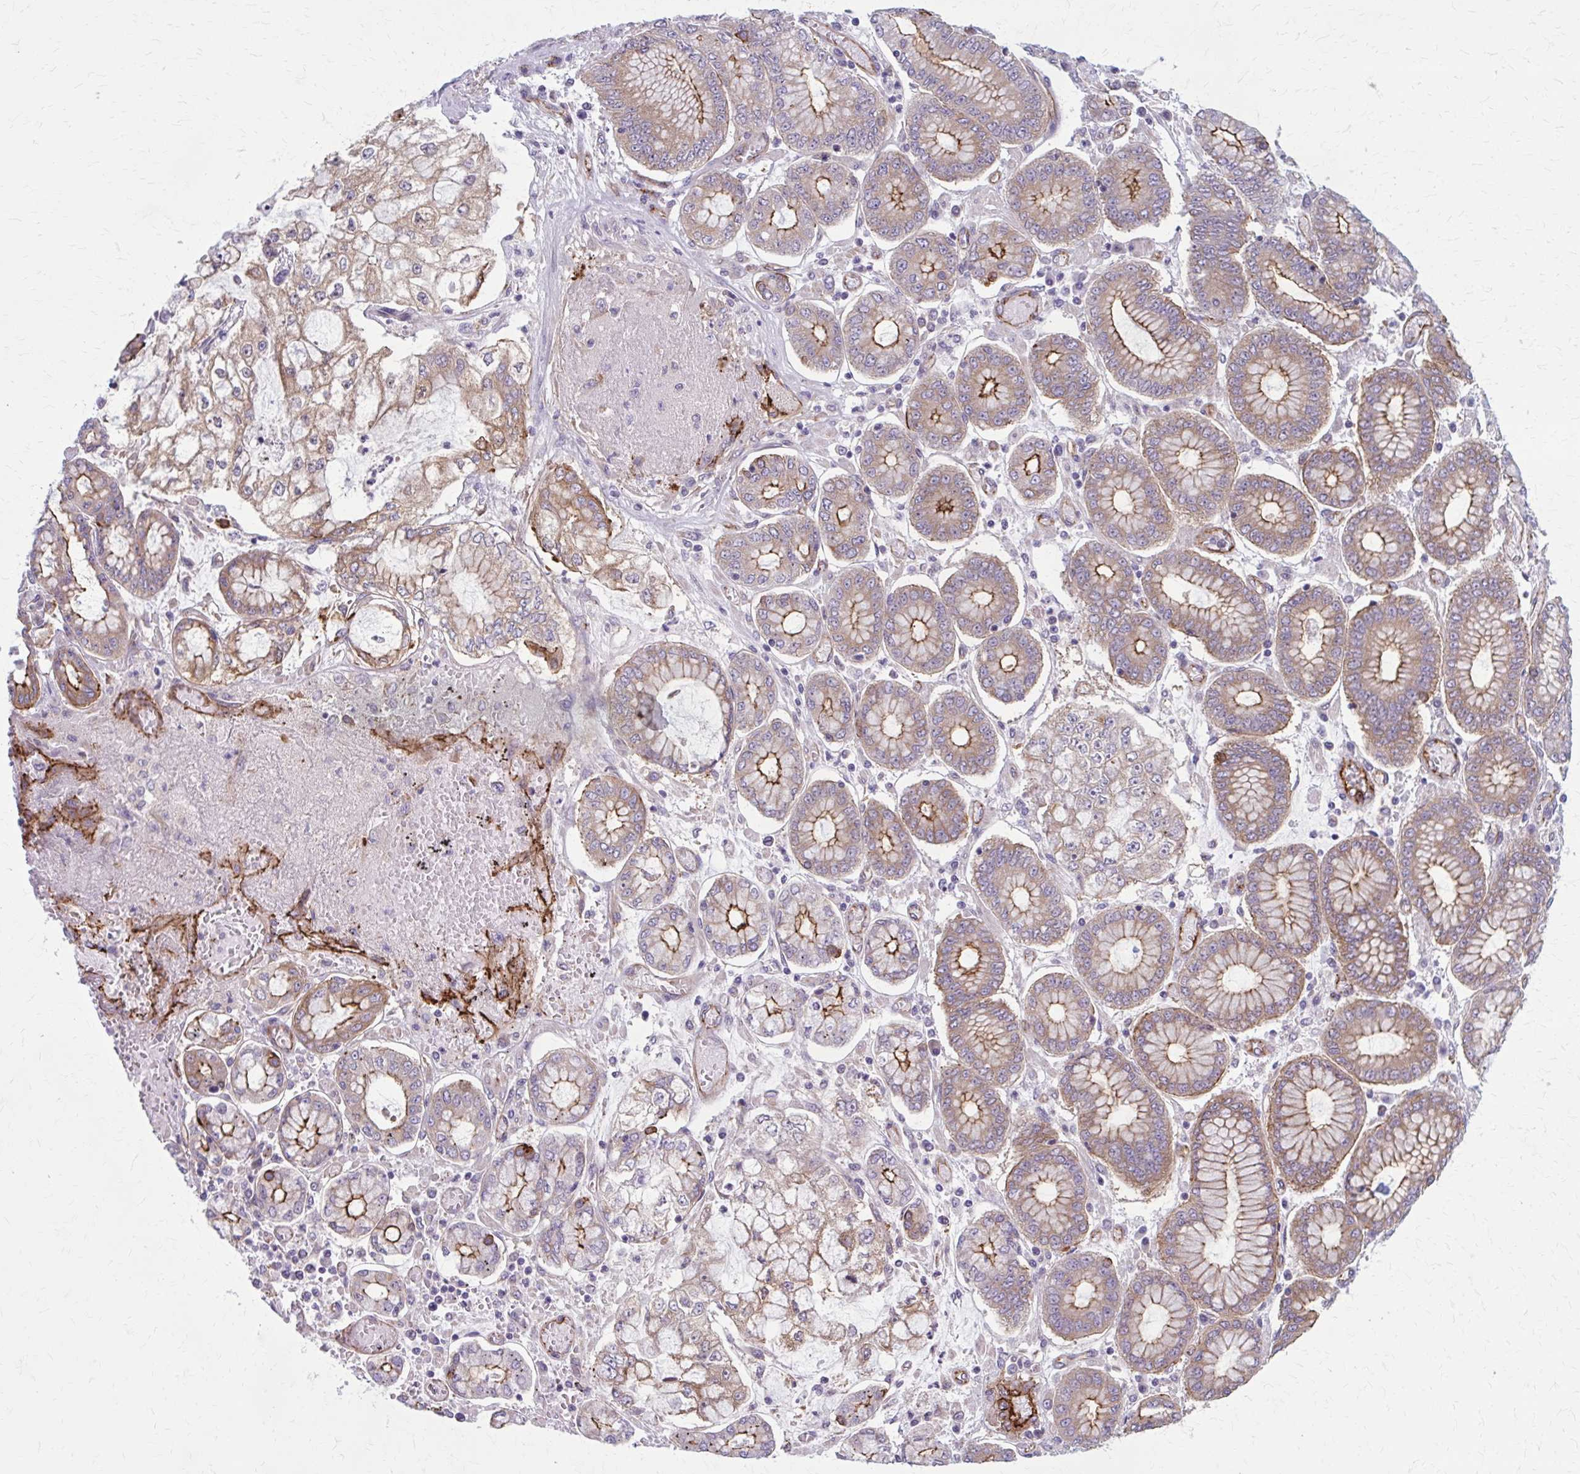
{"staining": {"intensity": "moderate", "quantity": ">75%", "location": "cytoplasmic/membranous"}, "tissue": "stomach cancer", "cell_type": "Tumor cells", "image_type": "cancer", "snomed": [{"axis": "morphology", "description": "Adenocarcinoma, NOS"}, {"axis": "topography", "description": "Stomach"}], "caption": "Stomach cancer (adenocarcinoma) stained for a protein (brown) demonstrates moderate cytoplasmic/membranous positive expression in approximately >75% of tumor cells.", "gene": "ZDHHC7", "patient": {"sex": "male", "age": 76}}